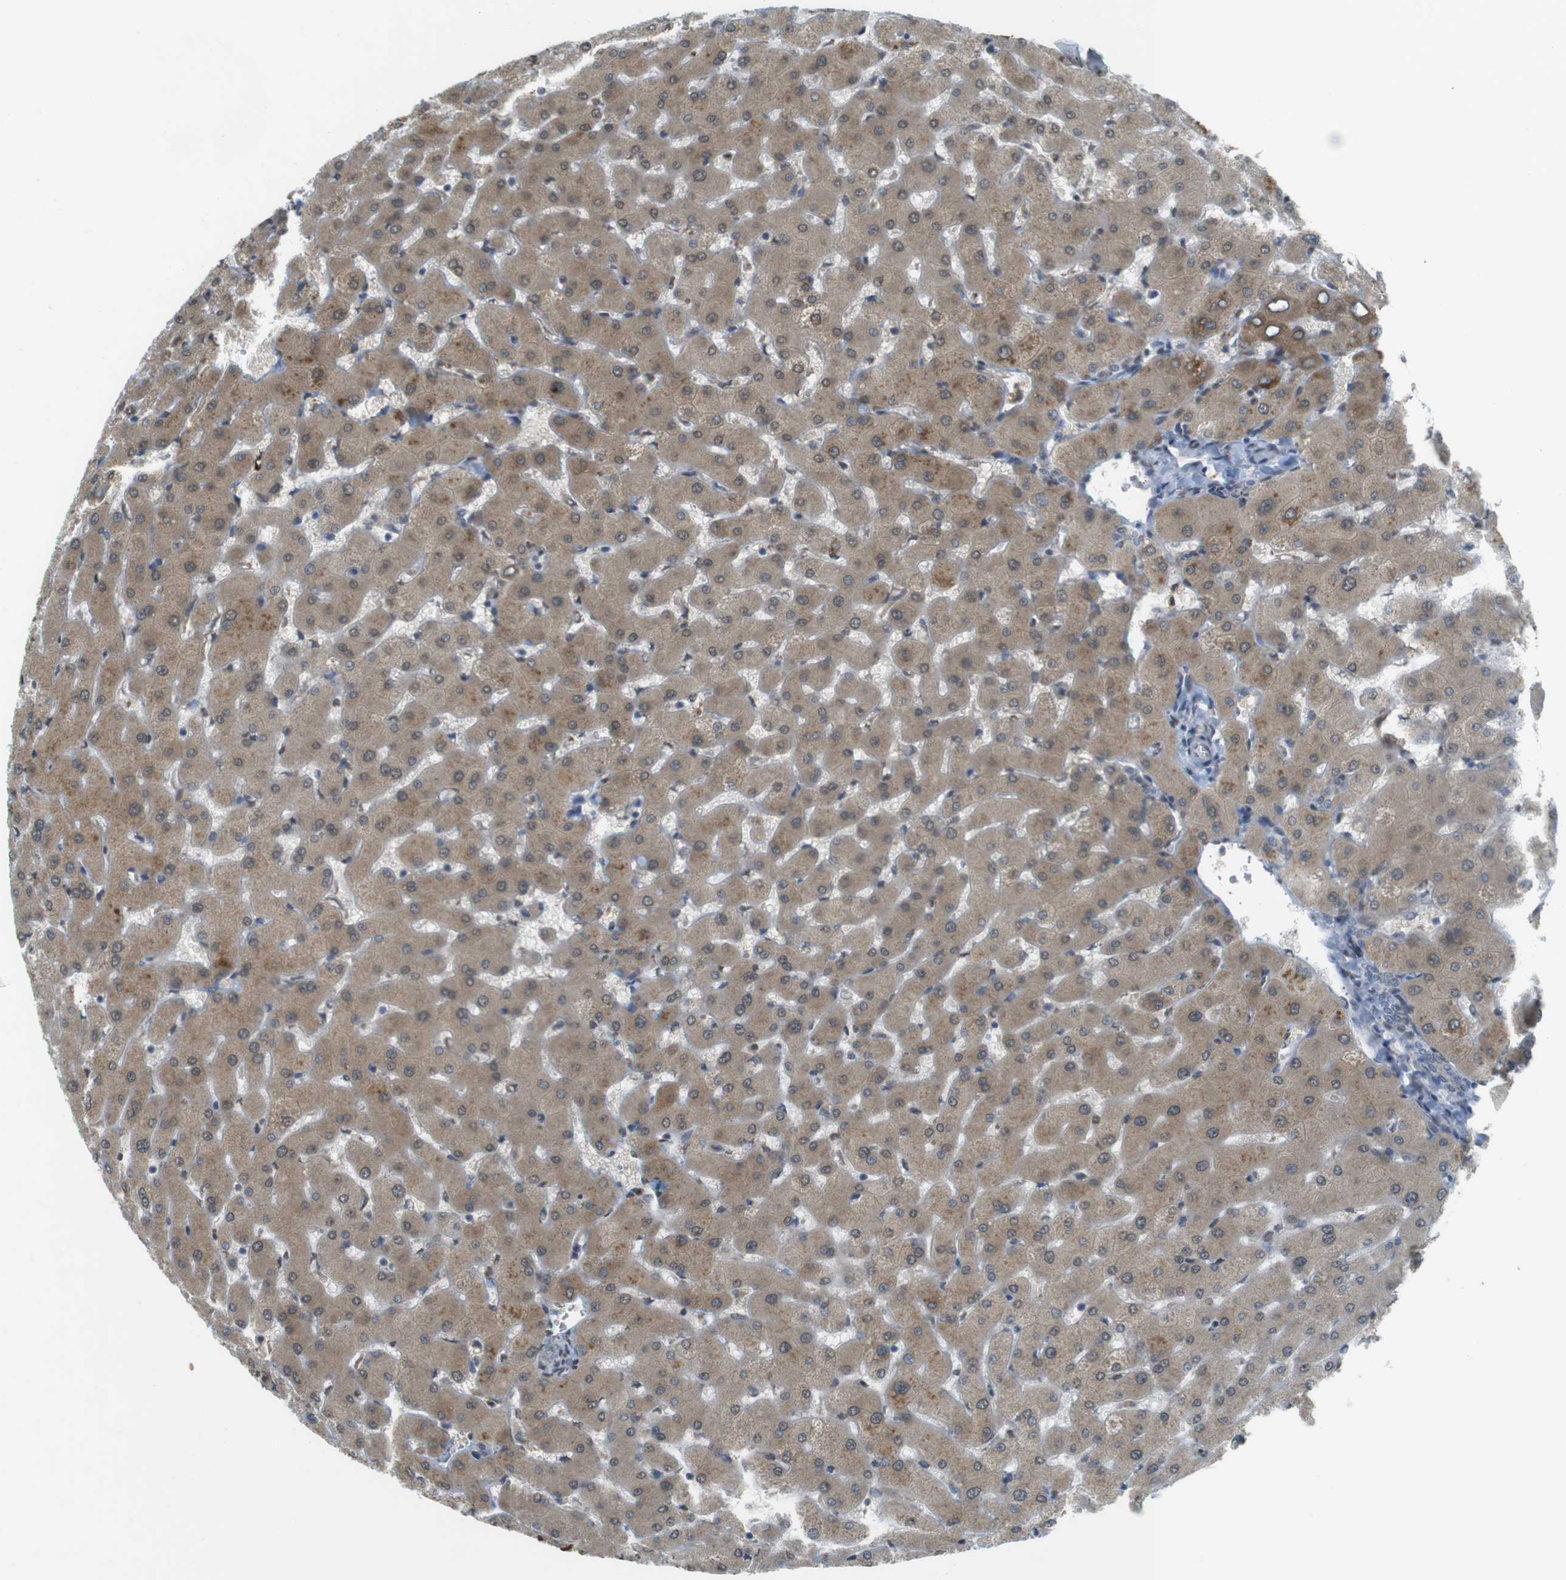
{"staining": {"intensity": "negative", "quantity": "none", "location": "none"}, "tissue": "liver", "cell_type": "Cholangiocytes", "image_type": "normal", "snomed": [{"axis": "morphology", "description": "Normal tissue, NOS"}, {"axis": "topography", "description": "Liver"}], "caption": "IHC histopathology image of normal human liver stained for a protein (brown), which exhibits no positivity in cholangiocytes.", "gene": "FZD10", "patient": {"sex": "female", "age": 63}}